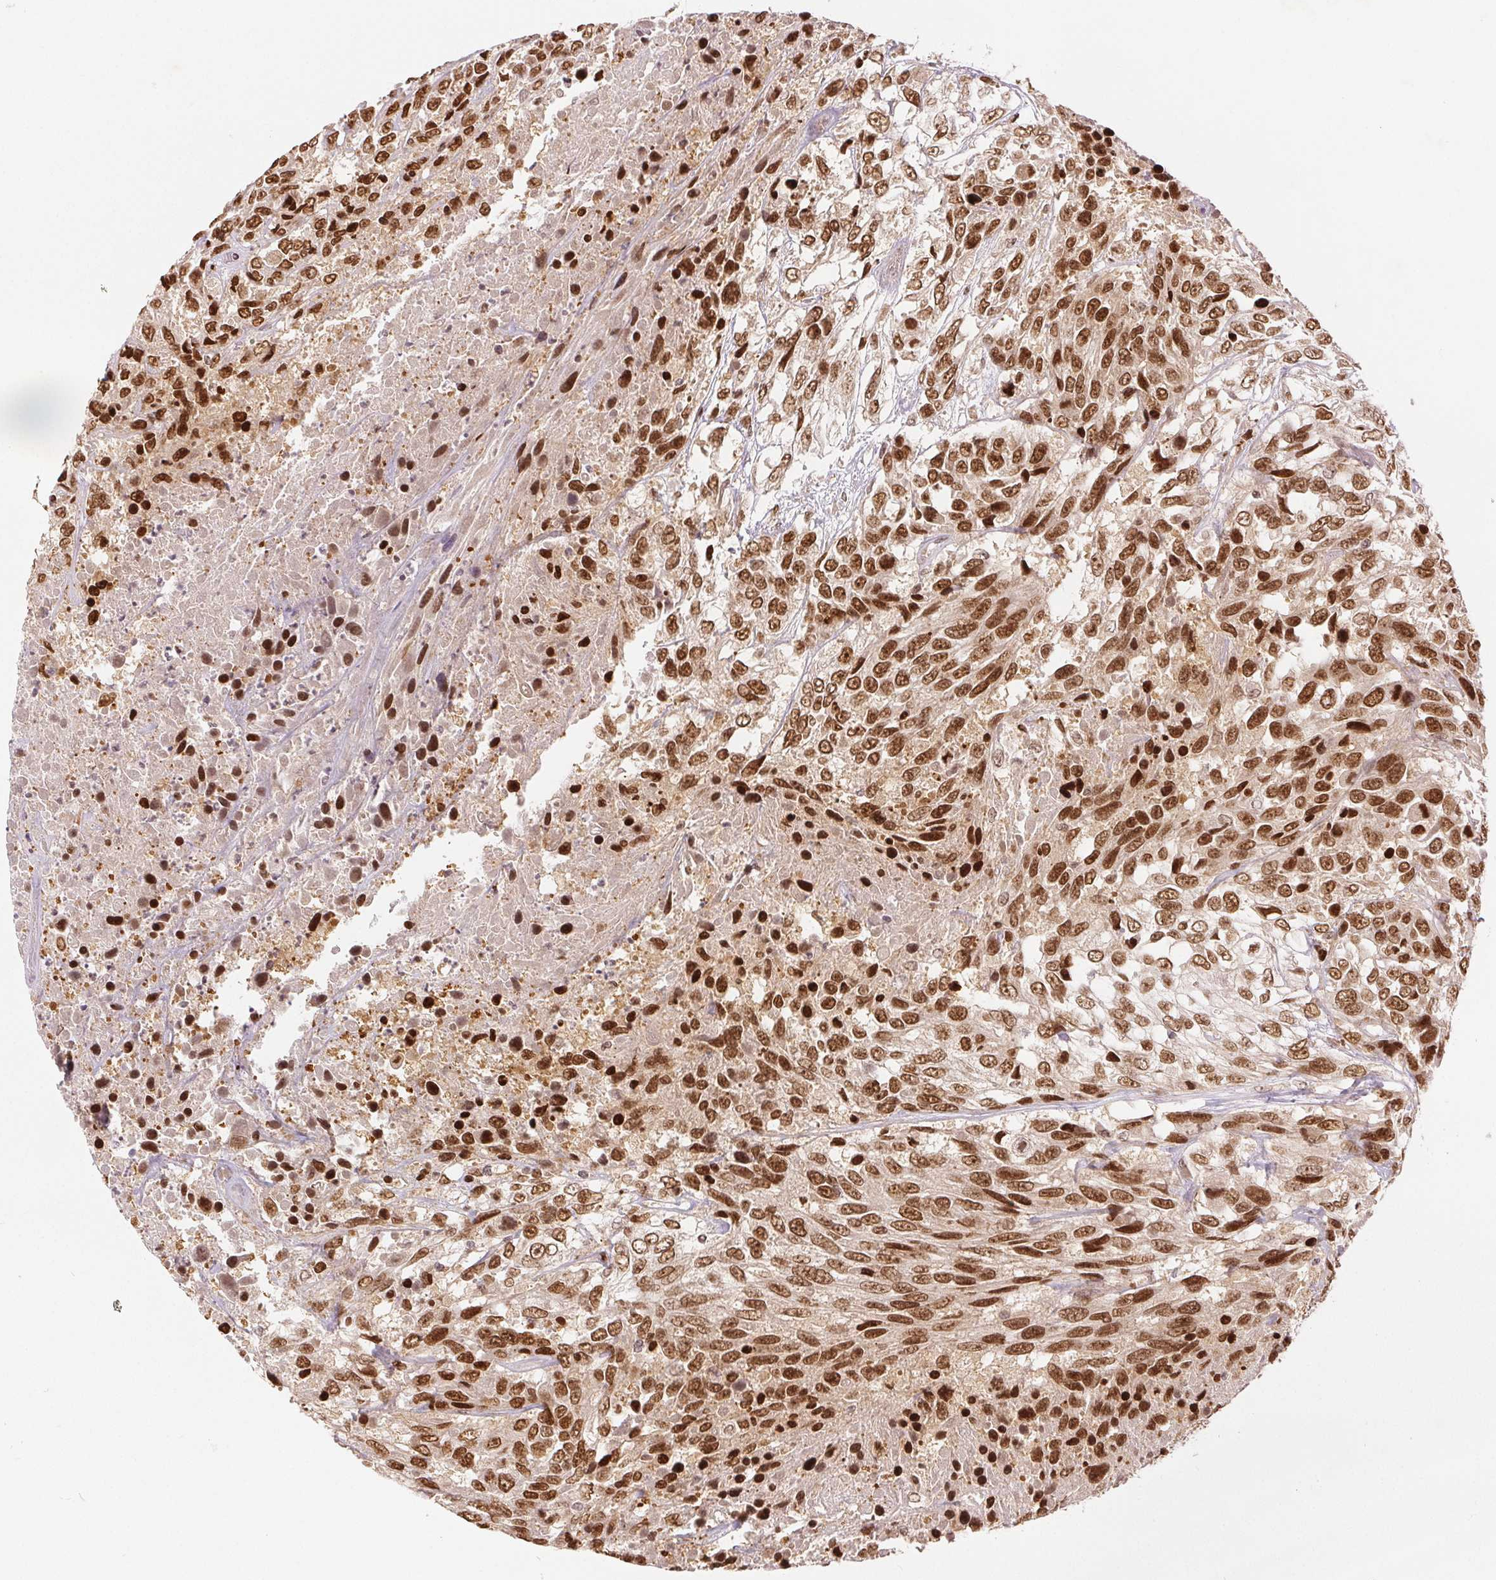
{"staining": {"intensity": "moderate", "quantity": ">75%", "location": "nuclear"}, "tissue": "urothelial cancer", "cell_type": "Tumor cells", "image_type": "cancer", "snomed": [{"axis": "morphology", "description": "Urothelial carcinoma, High grade"}, {"axis": "topography", "description": "Urinary bladder"}], "caption": "Tumor cells reveal moderate nuclear staining in approximately >75% of cells in urothelial carcinoma (high-grade).", "gene": "DEK", "patient": {"sex": "female", "age": 70}}